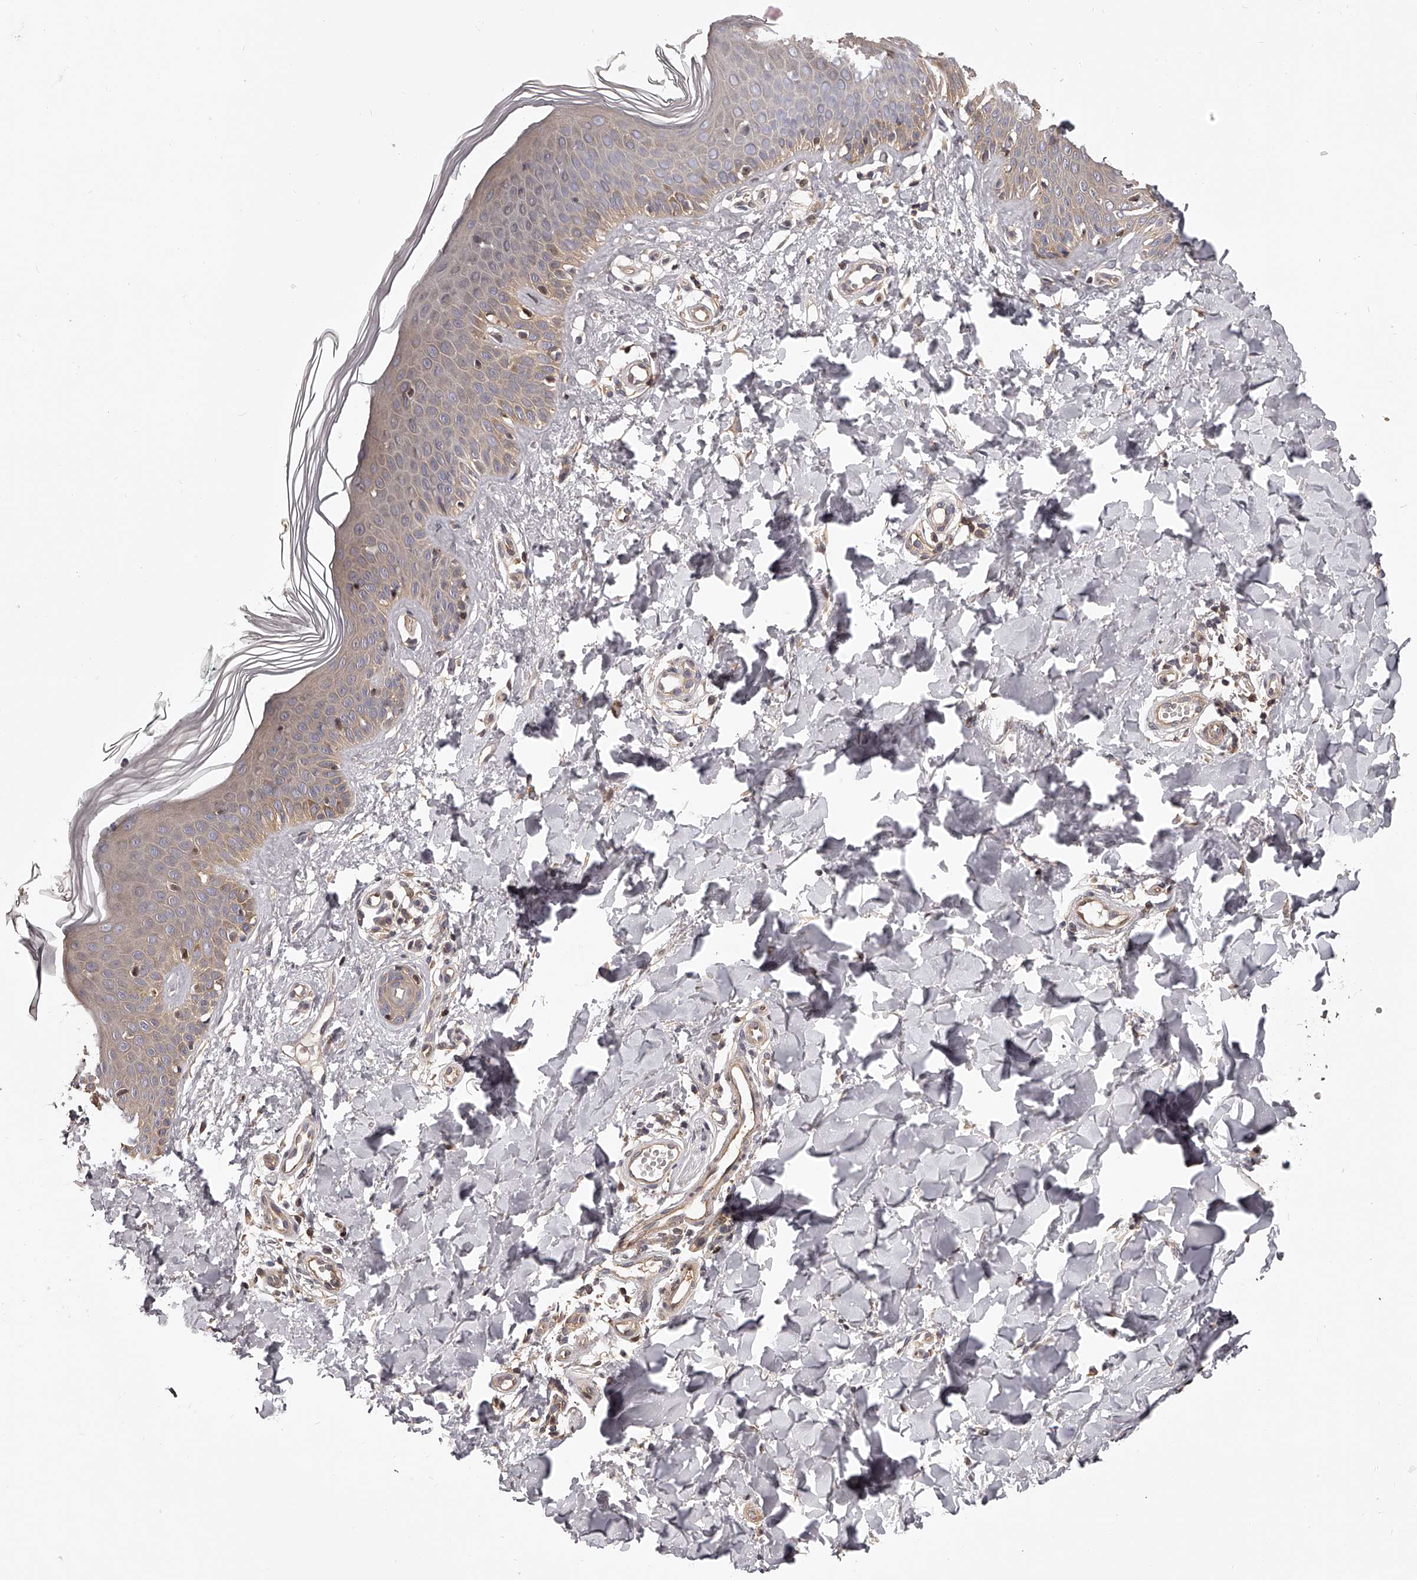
{"staining": {"intensity": "moderate", "quantity": "25%-75%", "location": "cytoplasmic/membranous"}, "tissue": "skin", "cell_type": "Fibroblasts", "image_type": "normal", "snomed": [{"axis": "morphology", "description": "Normal tissue, NOS"}, {"axis": "topography", "description": "Skin"}], "caption": "Immunohistochemistry of unremarkable human skin exhibits medium levels of moderate cytoplasmic/membranous expression in about 25%-75% of fibroblasts.", "gene": "PFDN2", "patient": {"sex": "male", "age": 37}}